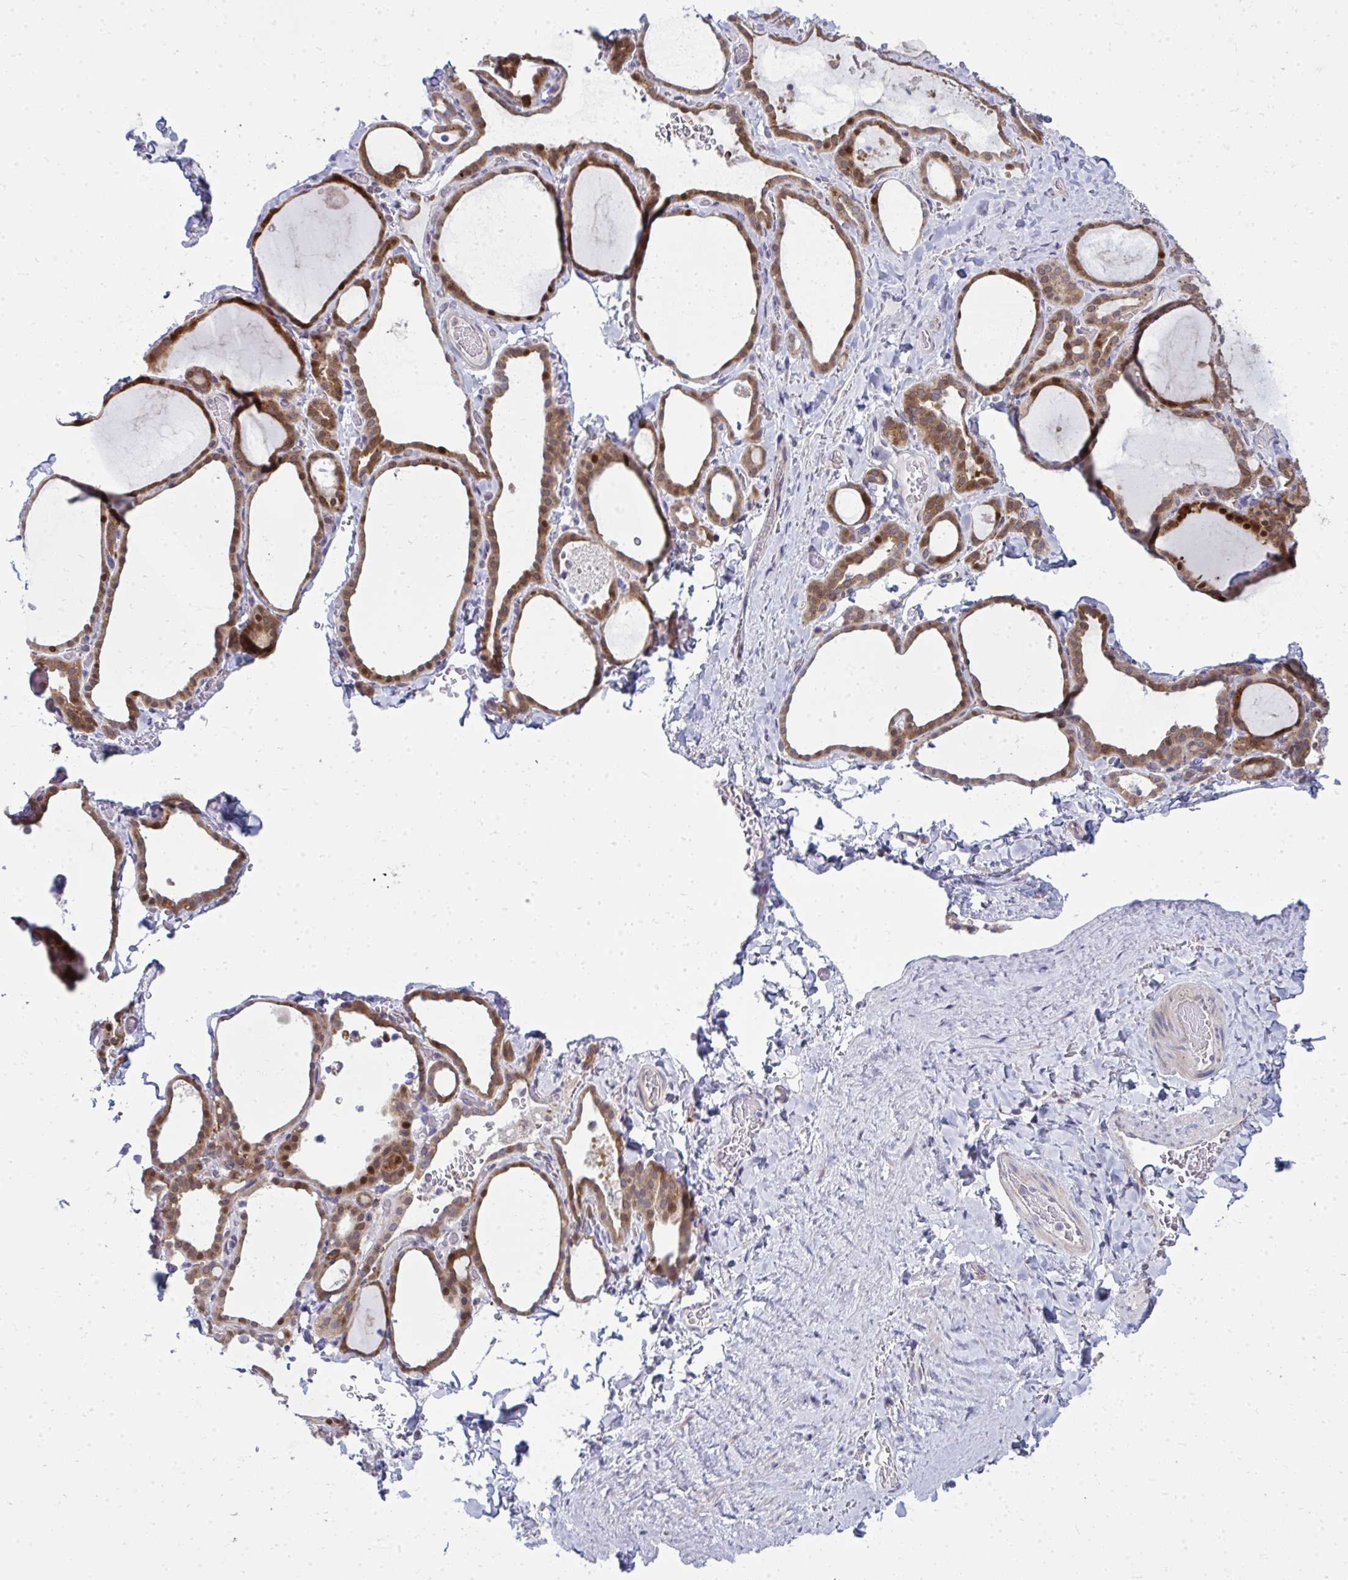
{"staining": {"intensity": "moderate", "quantity": ">75%", "location": "cytoplasmic/membranous"}, "tissue": "thyroid gland", "cell_type": "Glandular cells", "image_type": "normal", "snomed": [{"axis": "morphology", "description": "Normal tissue, NOS"}, {"axis": "topography", "description": "Thyroid gland"}], "caption": "Thyroid gland stained with a brown dye demonstrates moderate cytoplasmic/membranous positive positivity in about >75% of glandular cells.", "gene": "GFPT2", "patient": {"sex": "female", "age": 22}}